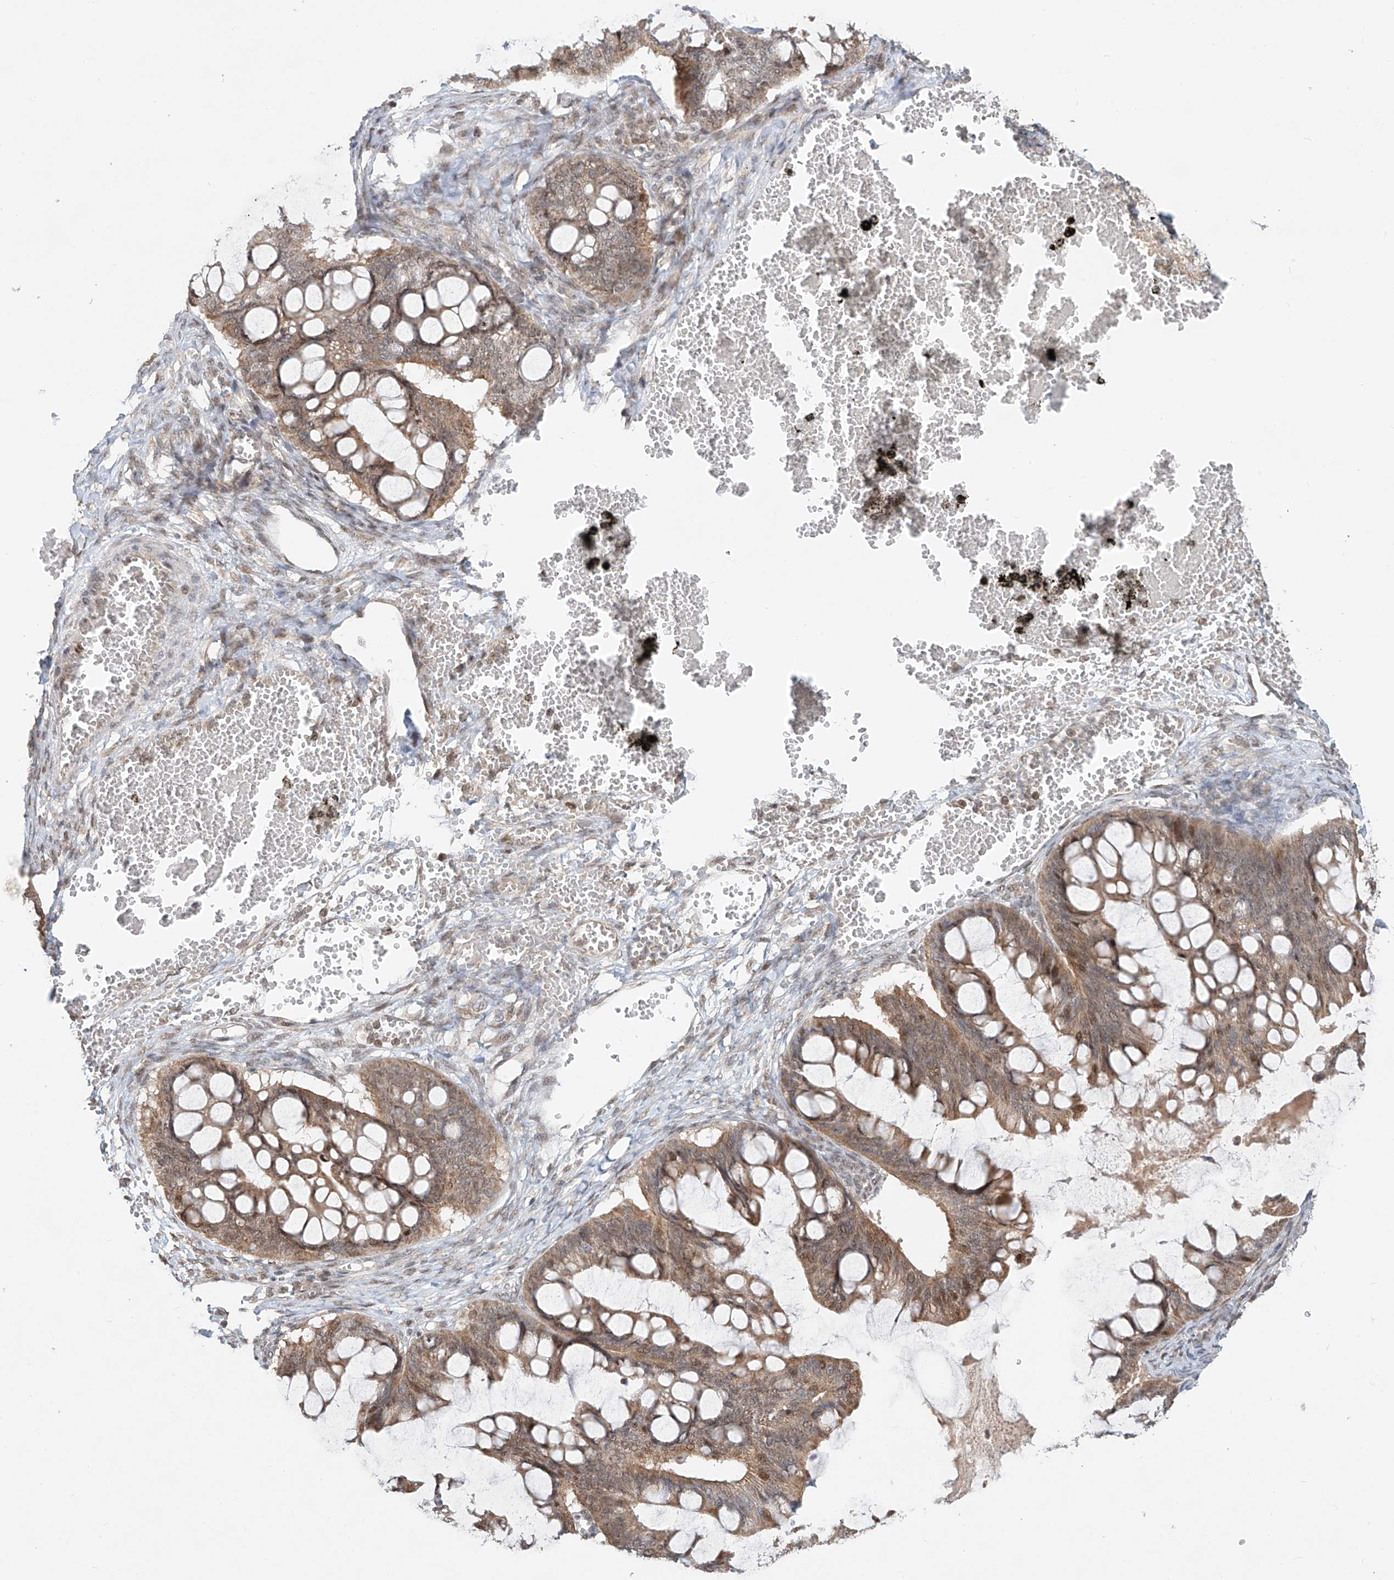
{"staining": {"intensity": "weak", "quantity": ">75%", "location": "cytoplasmic/membranous,nuclear"}, "tissue": "ovarian cancer", "cell_type": "Tumor cells", "image_type": "cancer", "snomed": [{"axis": "morphology", "description": "Cystadenocarcinoma, mucinous, NOS"}, {"axis": "topography", "description": "Ovary"}], "caption": "Ovarian cancer stained with IHC shows weak cytoplasmic/membranous and nuclear positivity in approximately >75% of tumor cells.", "gene": "SYTL3", "patient": {"sex": "female", "age": 73}}